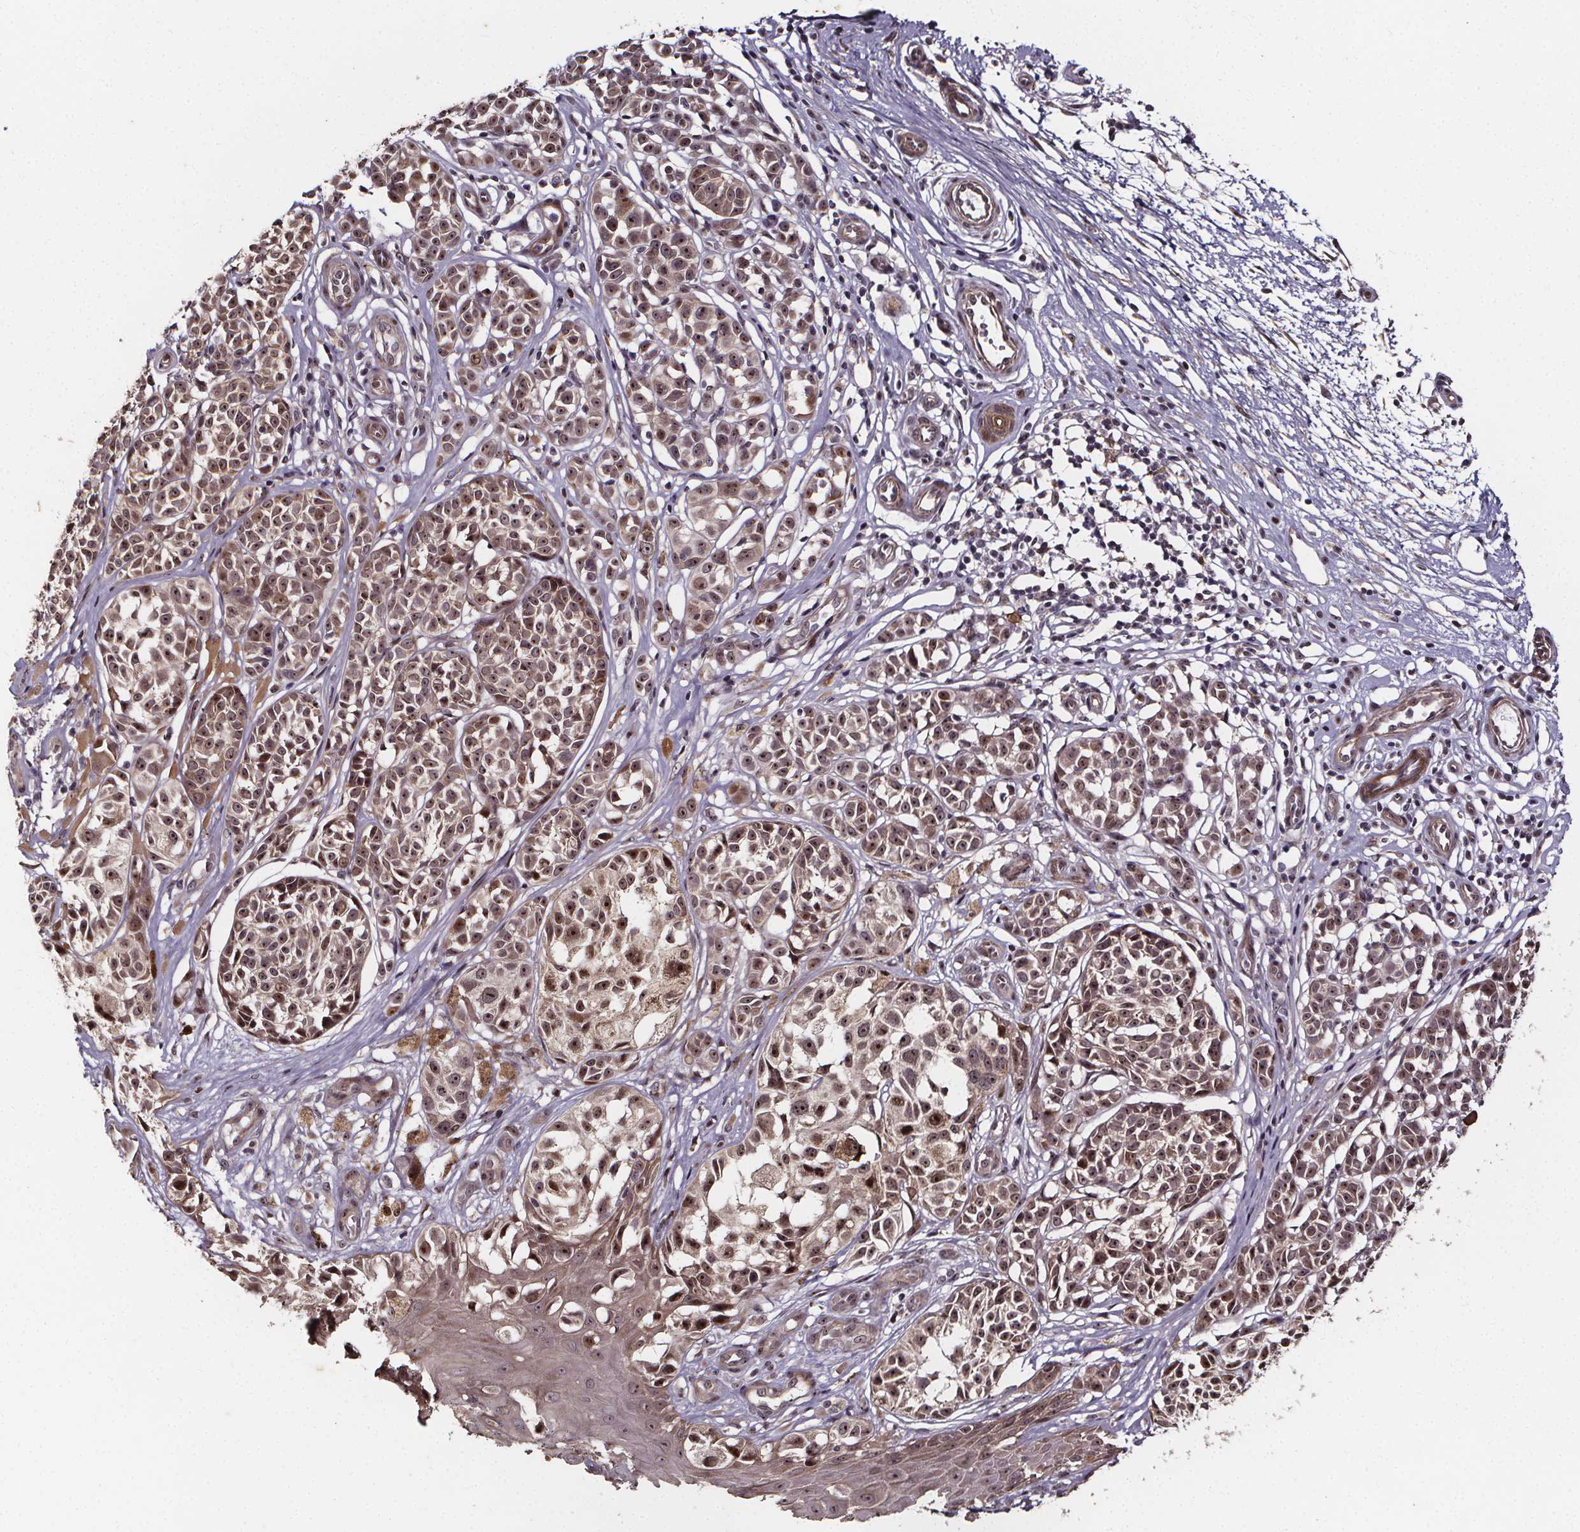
{"staining": {"intensity": "weak", "quantity": "25%-75%", "location": "nuclear"}, "tissue": "melanoma", "cell_type": "Tumor cells", "image_type": "cancer", "snomed": [{"axis": "morphology", "description": "Malignant melanoma, NOS"}, {"axis": "topography", "description": "Skin"}], "caption": "Brown immunohistochemical staining in human melanoma exhibits weak nuclear positivity in approximately 25%-75% of tumor cells.", "gene": "DDIT3", "patient": {"sex": "female", "age": 90}}